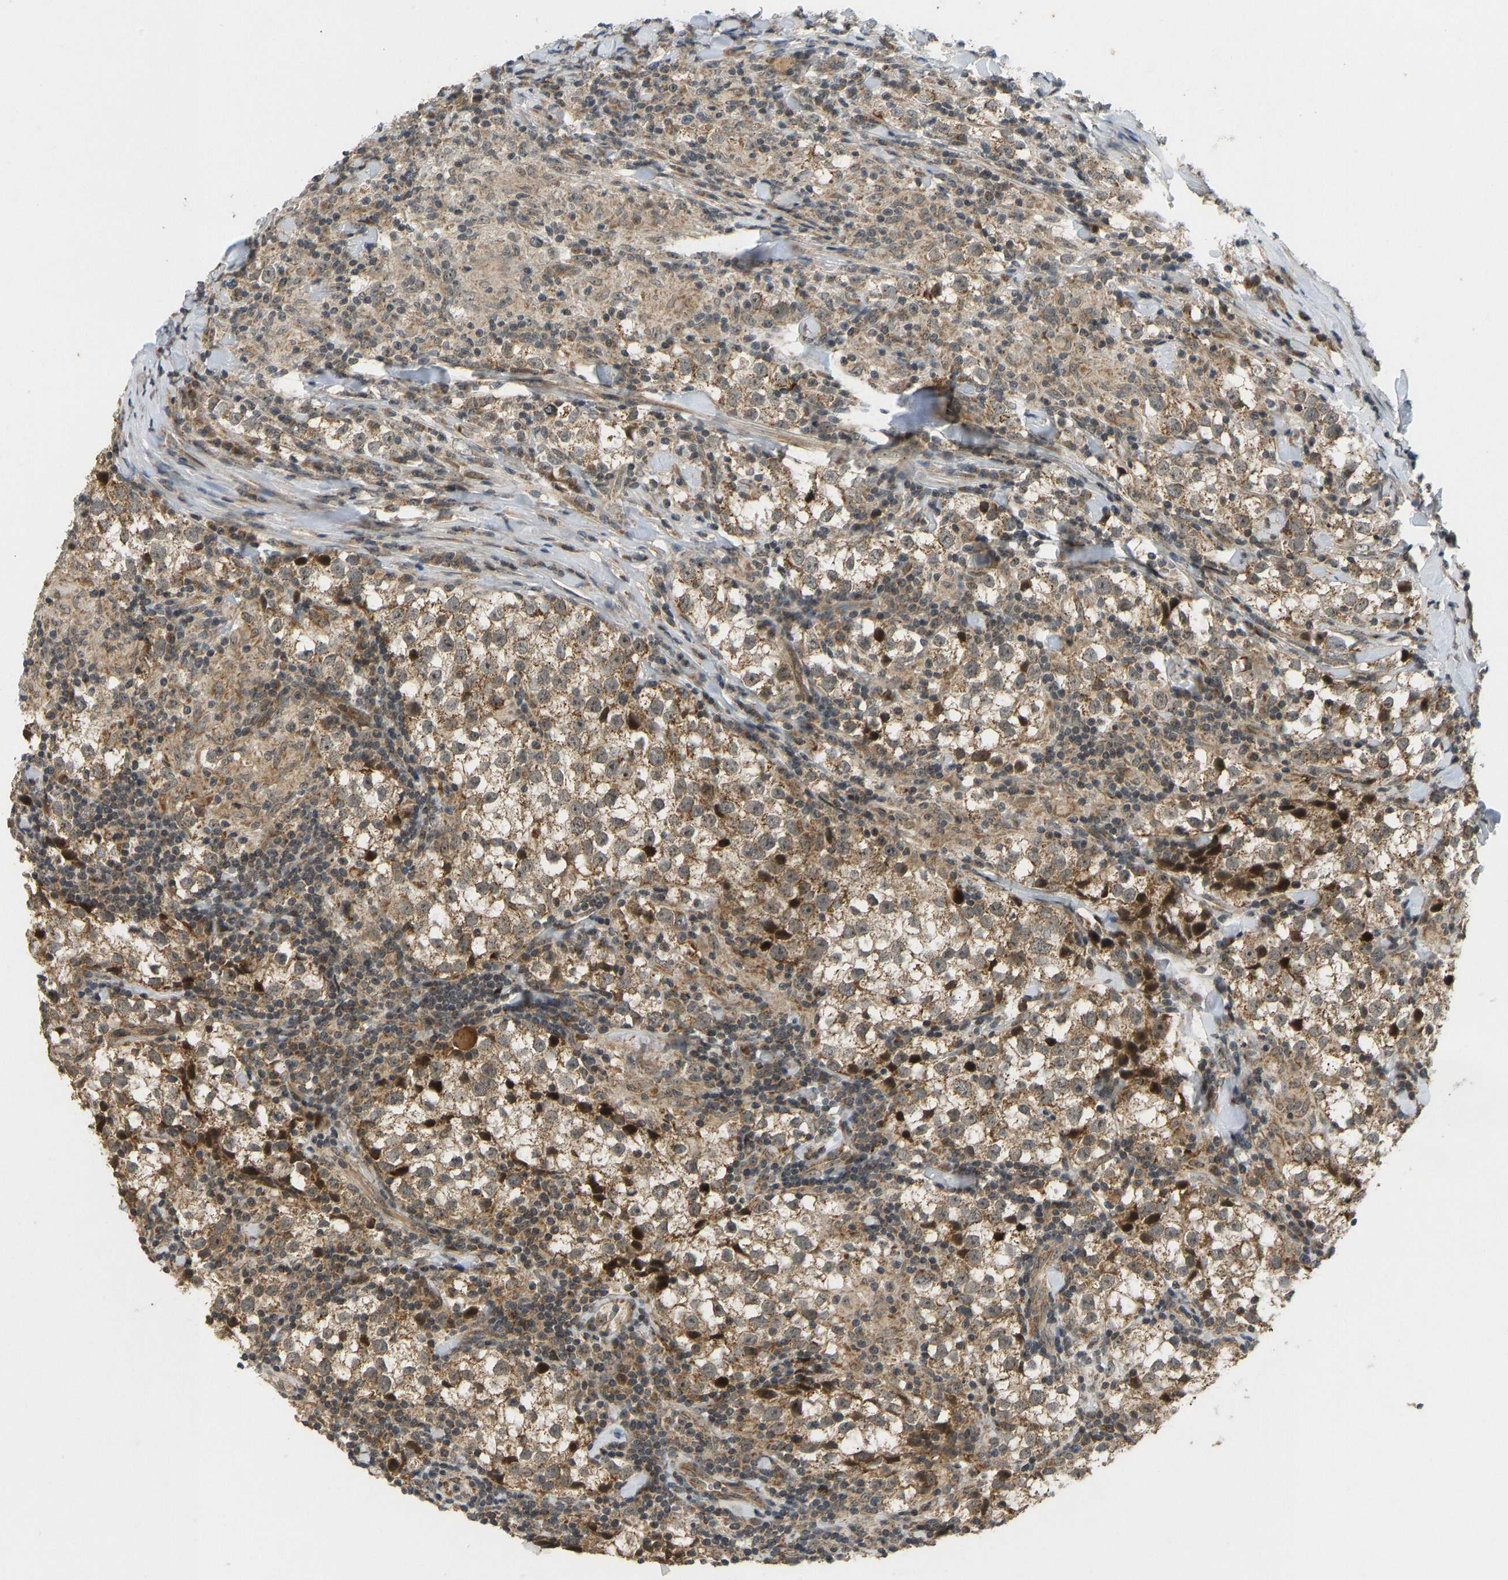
{"staining": {"intensity": "moderate", "quantity": ">75%", "location": "cytoplasmic/membranous"}, "tissue": "testis cancer", "cell_type": "Tumor cells", "image_type": "cancer", "snomed": [{"axis": "morphology", "description": "Seminoma, NOS"}, {"axis": "morphology", "description": "Carcinoma, Embryonal, NOS"}, {"axis": "topography", "description": "Testis"}], "caption": "Immunohistochemical staining of testis cancer (seminoma) exhibits moderate cytoplasmic/membranous protein staining in approximately >75% of tumor cells. Immunohistochemistry (ihc) stains the protein in brown and the nuclei are stained blue.", "gene": "ACADS", "patient": {"sex": "male", "age": 36}}